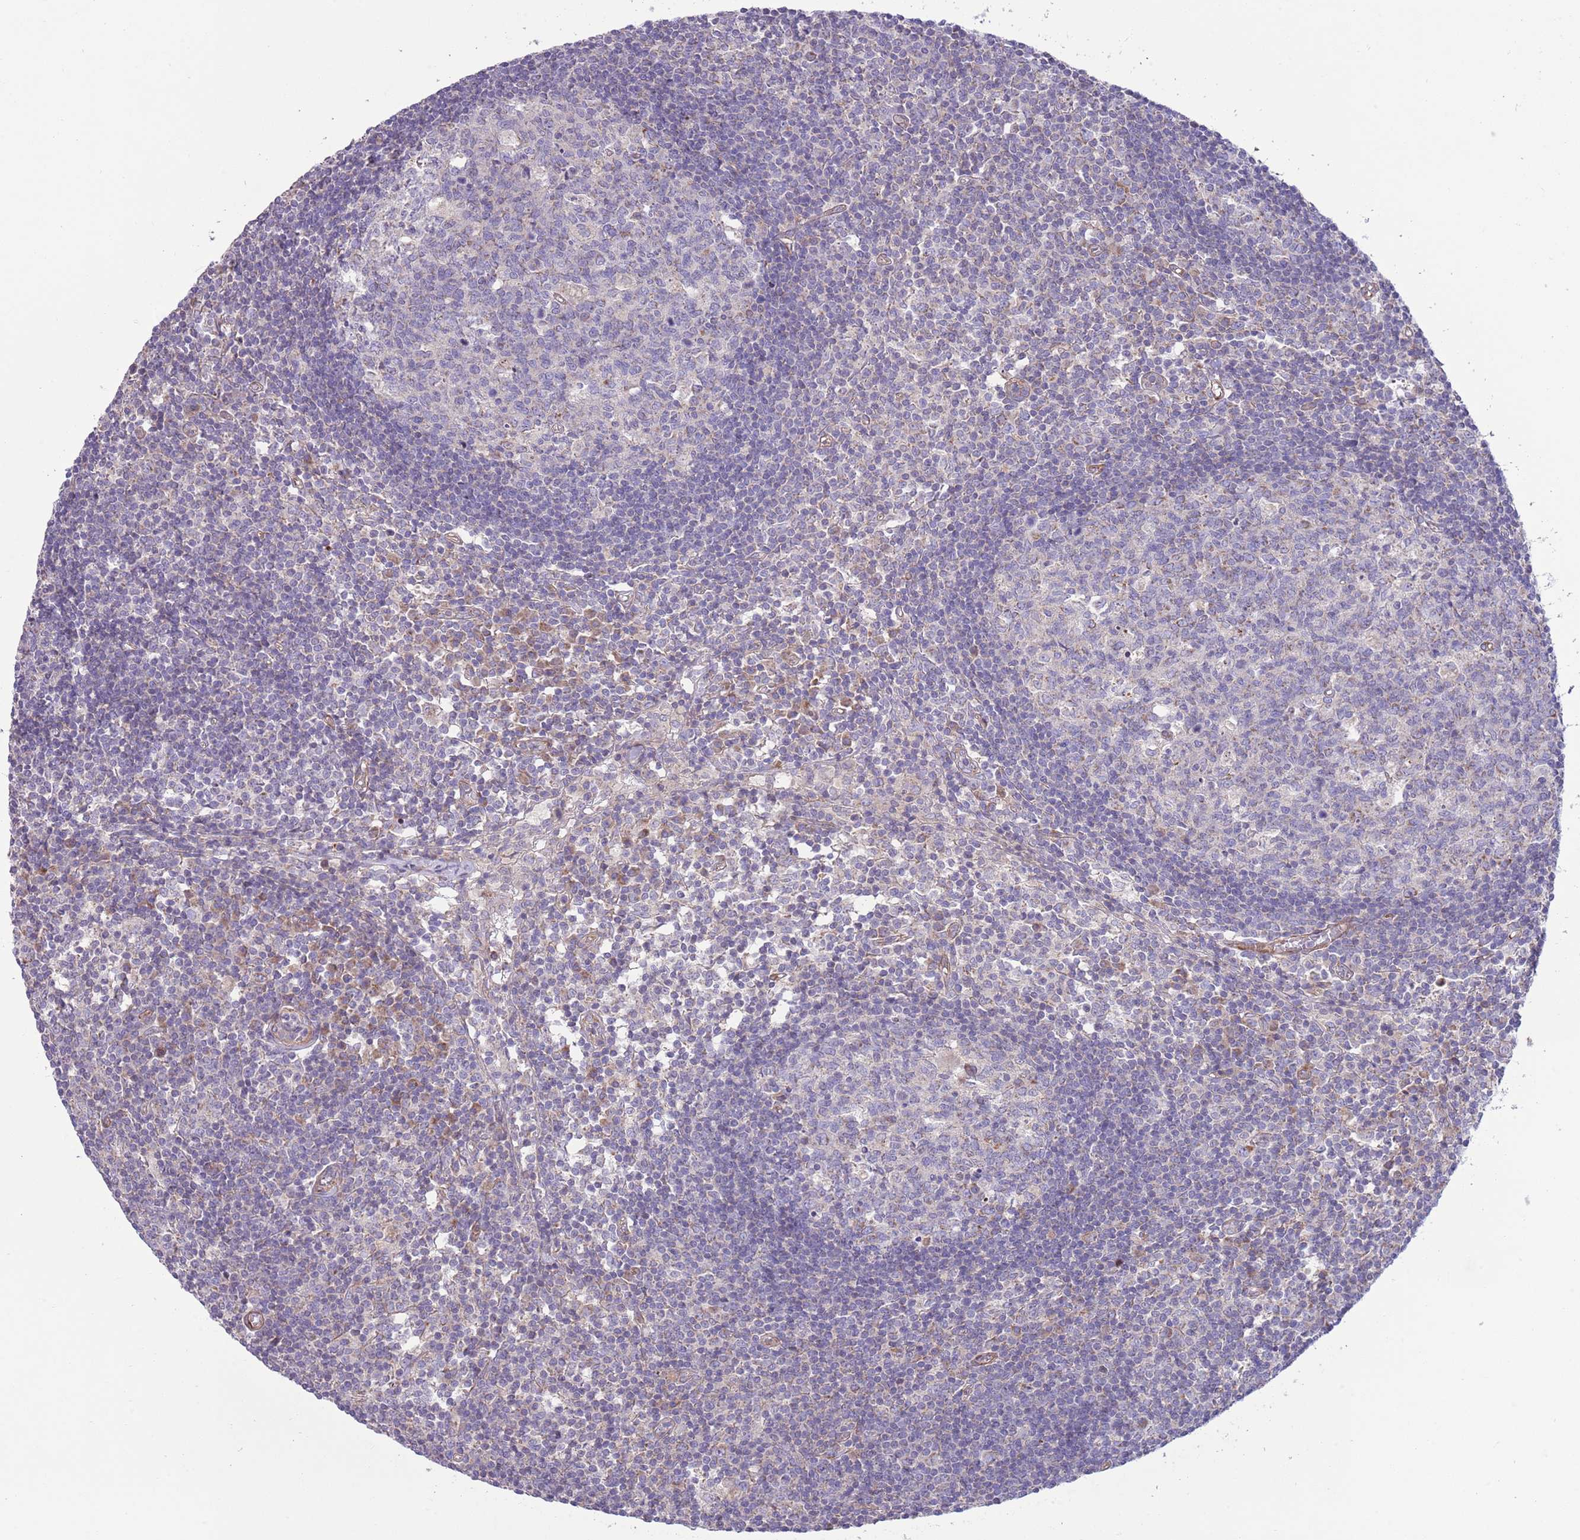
{"staining": {"intensity": "negative", "quantity": "none", "location": "none"}, "tissue": "lymph node", "cell_type": "Germinal center cells", "image_type": "normal", "snomed": [{"axis": "morphology", "description": "Normal tissue, NOS"}, {"axis": "topography", "description": "Lymph node"}], "caption": "Lymph node was stained to show a protein in brown. There is no significant staining in germinal center cells.", "gene": "TOMM5", "patient": {"sex": "female", "age": 55}}